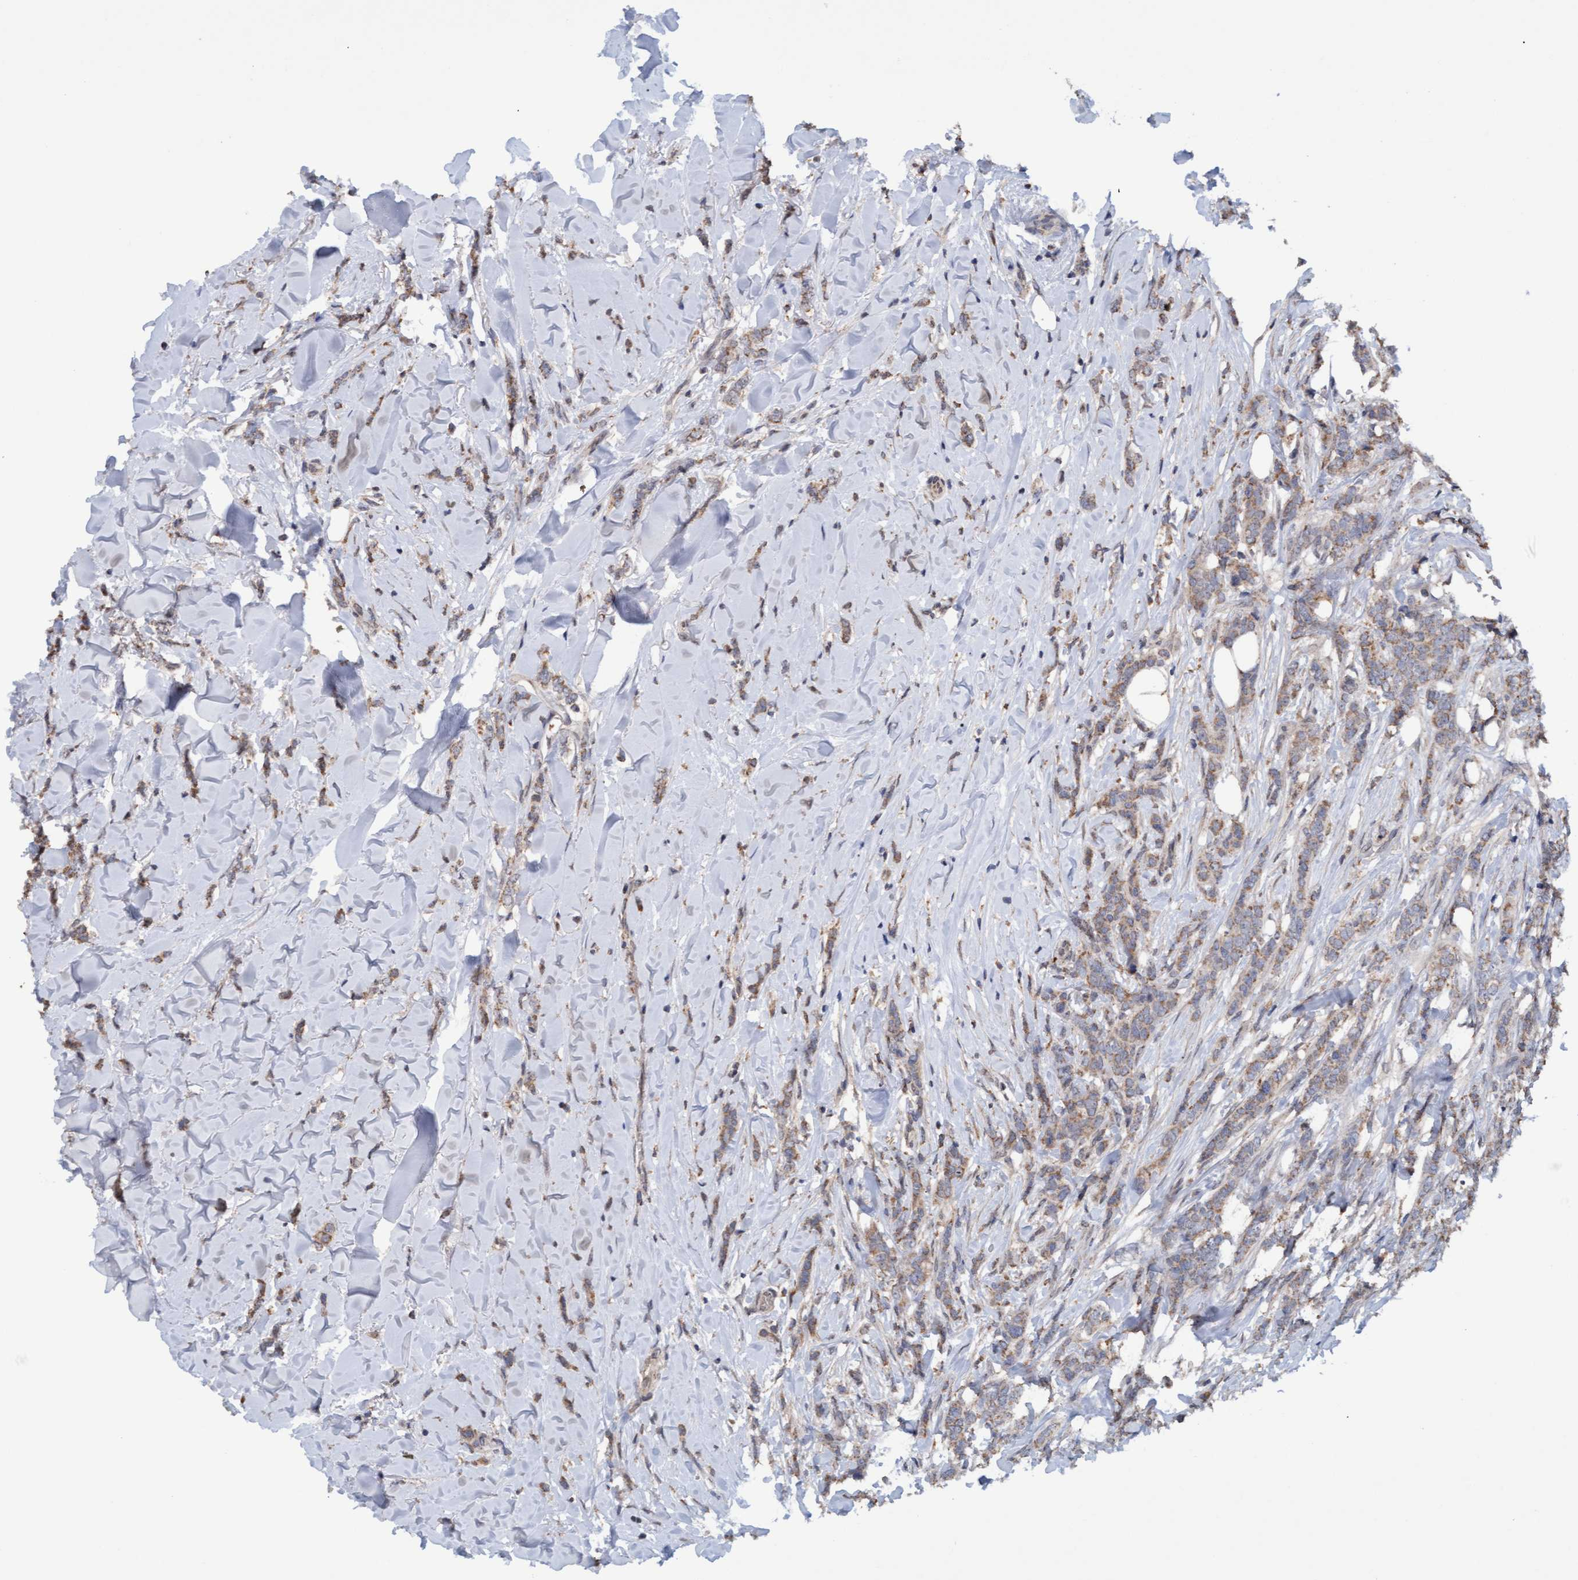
{"staining": {"intensity": "weak", "quantity": ">75%", "location": "cytoplasmic/membranous"}, "tissue": "breast cancer", "cell_type": "Tumor cells", "image_type": "cancer", "snomed": [{"axis": "morphology", "description": "Lobular carcinoma"}, {"axis": "topography", "description": "Skin"}, {"axis": "topography", "description": "Breast"}], "caption": "Human breast cancer (lobular carcinoma) stained with a brown dye shows weak cytoplasmic/membranous positive staining in approximately >75% of tumor cells.", "gene": "MGLL", "patient": {"sex": "female", "age": 46}}